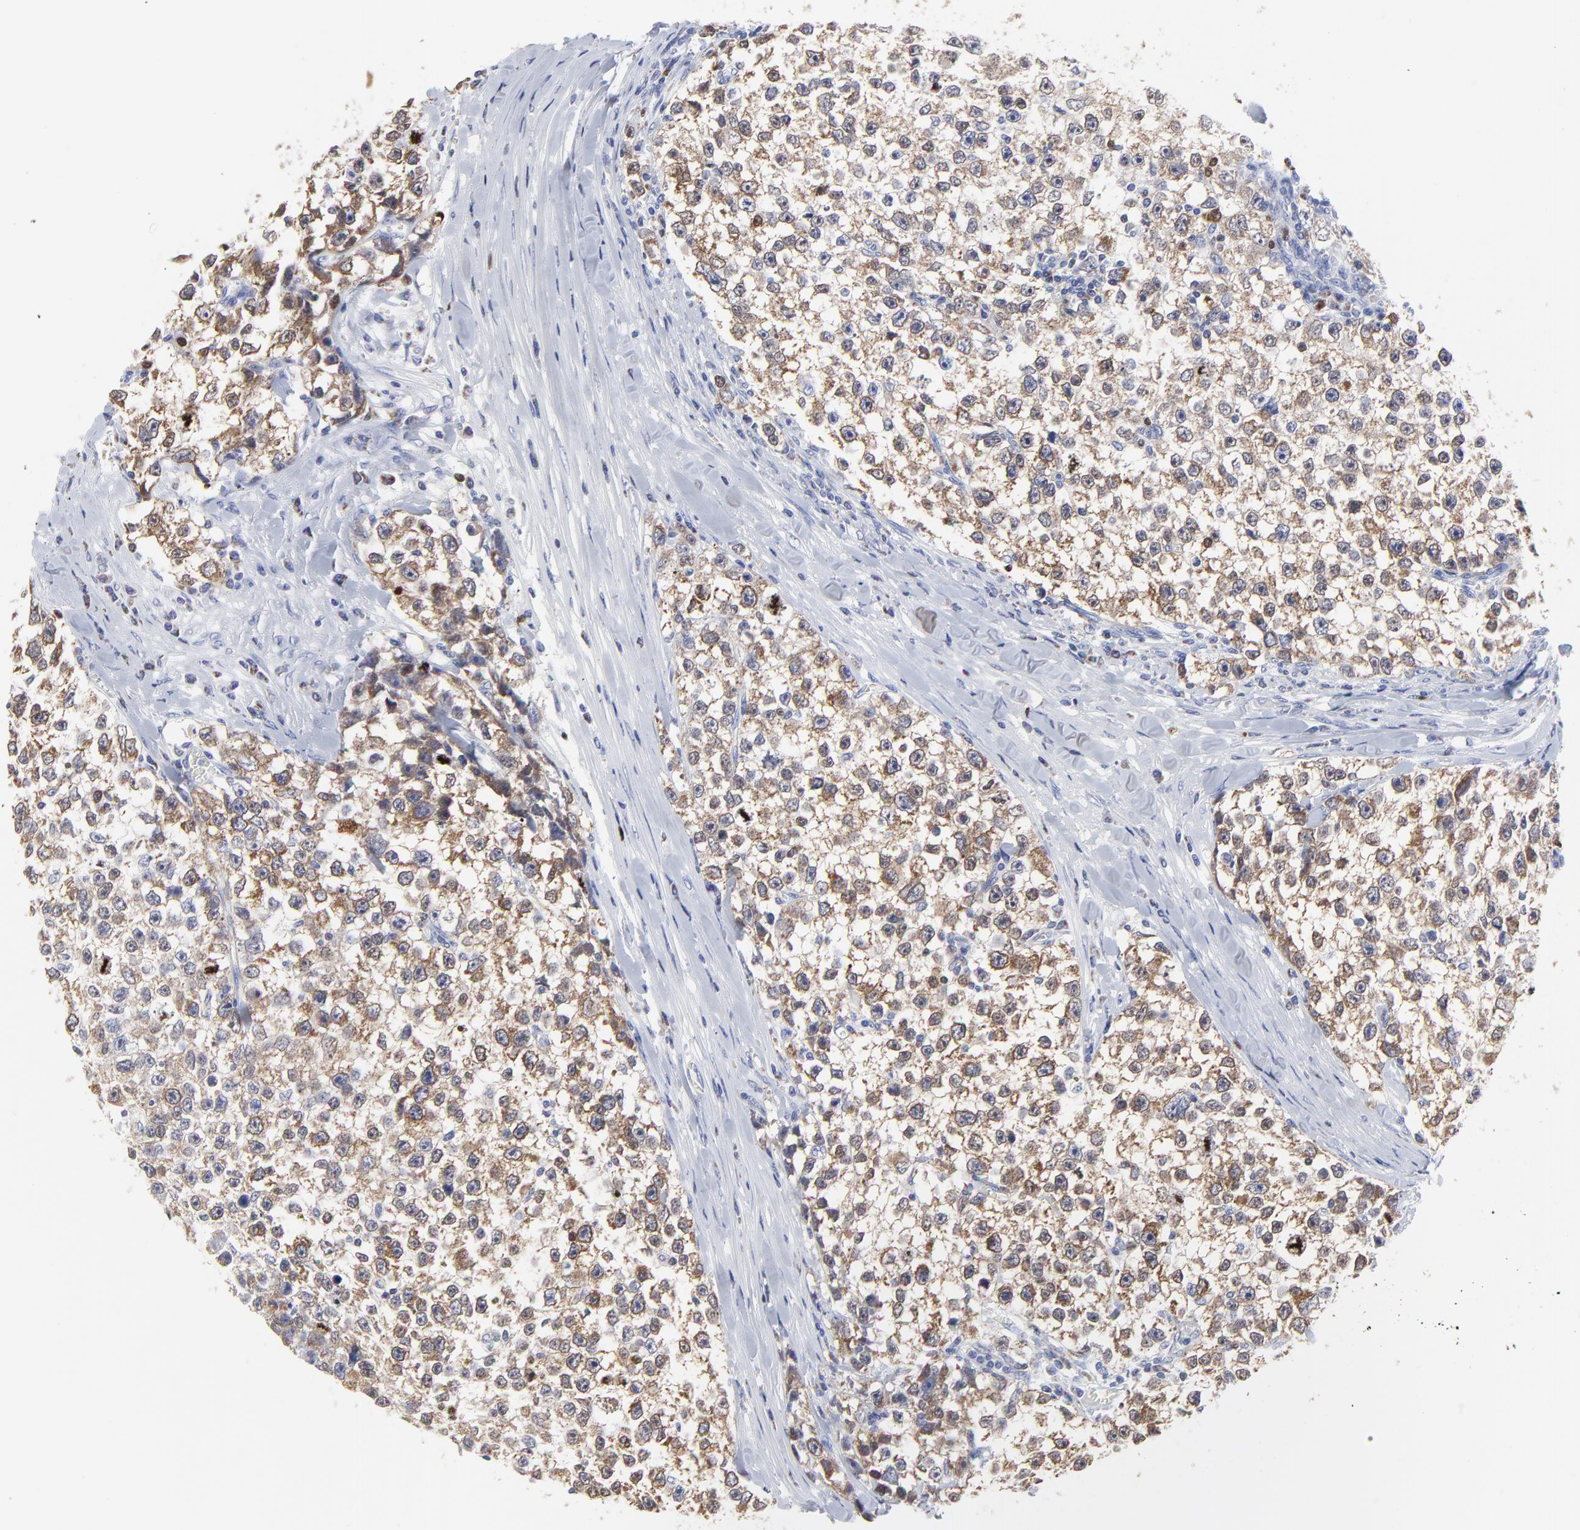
{"staining": {"intensity": "moderate", "quantity": ">75%", "location": "cytoplasmic/membranous"}, "tissue": "testis cancer", "cell_type": "Tumor cells", "image_type": "cancer", "snomed": [{"axis": "morphology", "description": "Seminoma, NOS"}, {"axis": "morphology", "description": "Carcinoma, Embryonal, NOS"}, {"axis": "topography", "description": "Testis"}], "caption": "Testis cancer stained for a protein shows moderate cytoplasmic/membranous positivity in tumor cells.", "gene": "NCAPH", "patient": {"sex": "male", "age": 30}}